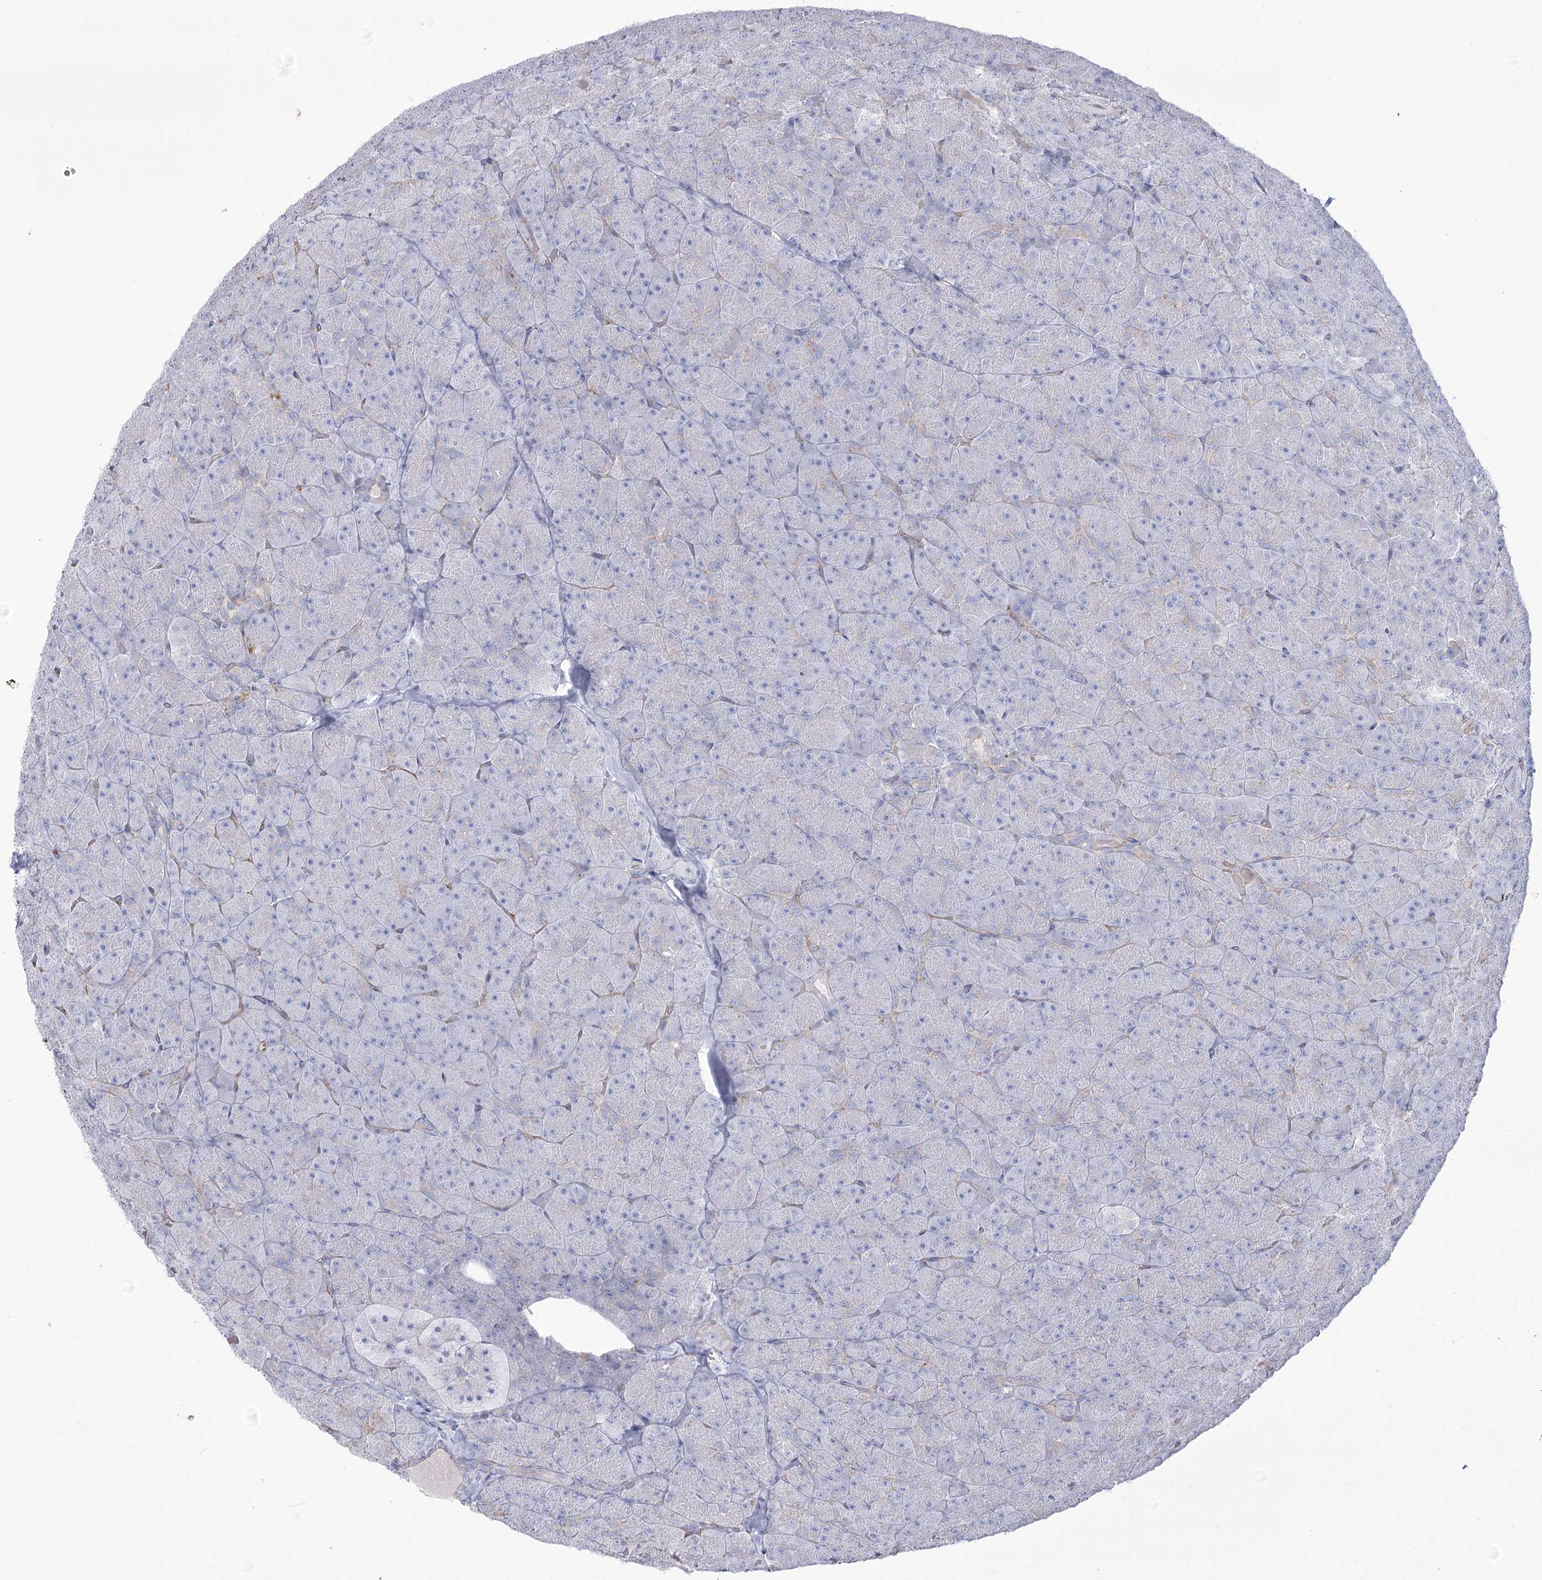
{"staining": {"intensity": "negative", "quantity": "none", "location": "none"}, "tissue": "pancreas", "cell_type": "Exocrine glandular cells", "image_type": "normal", "snomed": [{"axis": "morphology", "description": "Normal tissue, NOS"}, {"axis": "topography", "description": "Pancreas"}], "caption": "Immunohistochemical staining of unremarkable pancreas reveals no significant expression in exocrine glandular cells.", "gene": "FAM216A", "patient": {"sex": "male", "age": 36}}